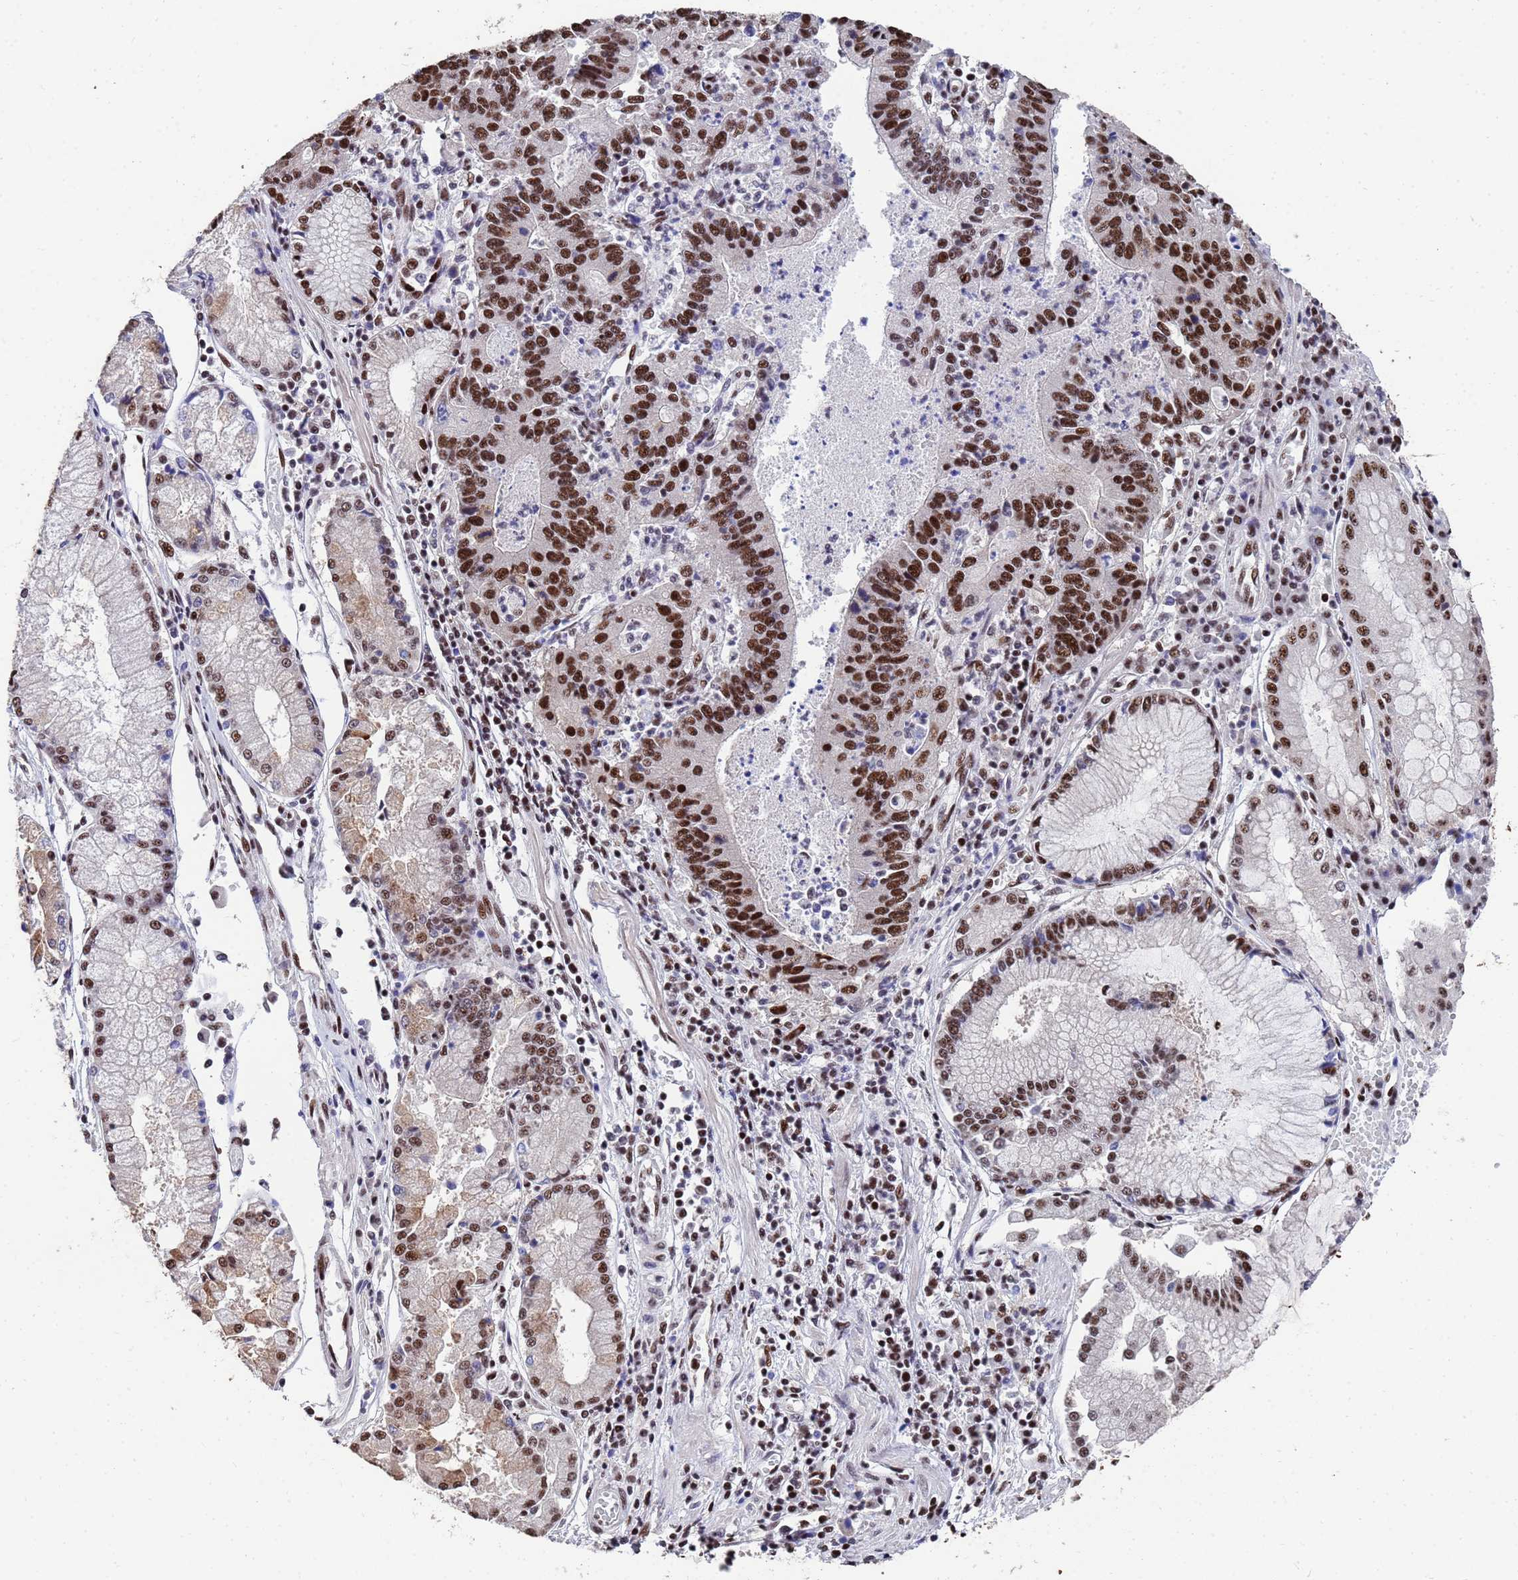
{"staining": {"intensity": "strong", "quantity": ">75%", "location": "nuclear"}, "tissue": "stomach cancer", "cell_type": "Tumor cells", "image_type": "cancer", "snomed": [{"axis": "morphology", "description": "Adenocarcinoma, NOS"}, {"axis": "topography", "description": "Stomach"}], "caption": "Adenocarcinoma (stomach) stained with DAB (3,3'-diaminobenzidine) IHC shows high levels of strong nuclear expression in approximately >75% of tumor cells.", "gene": "SF3B2", "patient": {"sex": "male", "age": 59}}